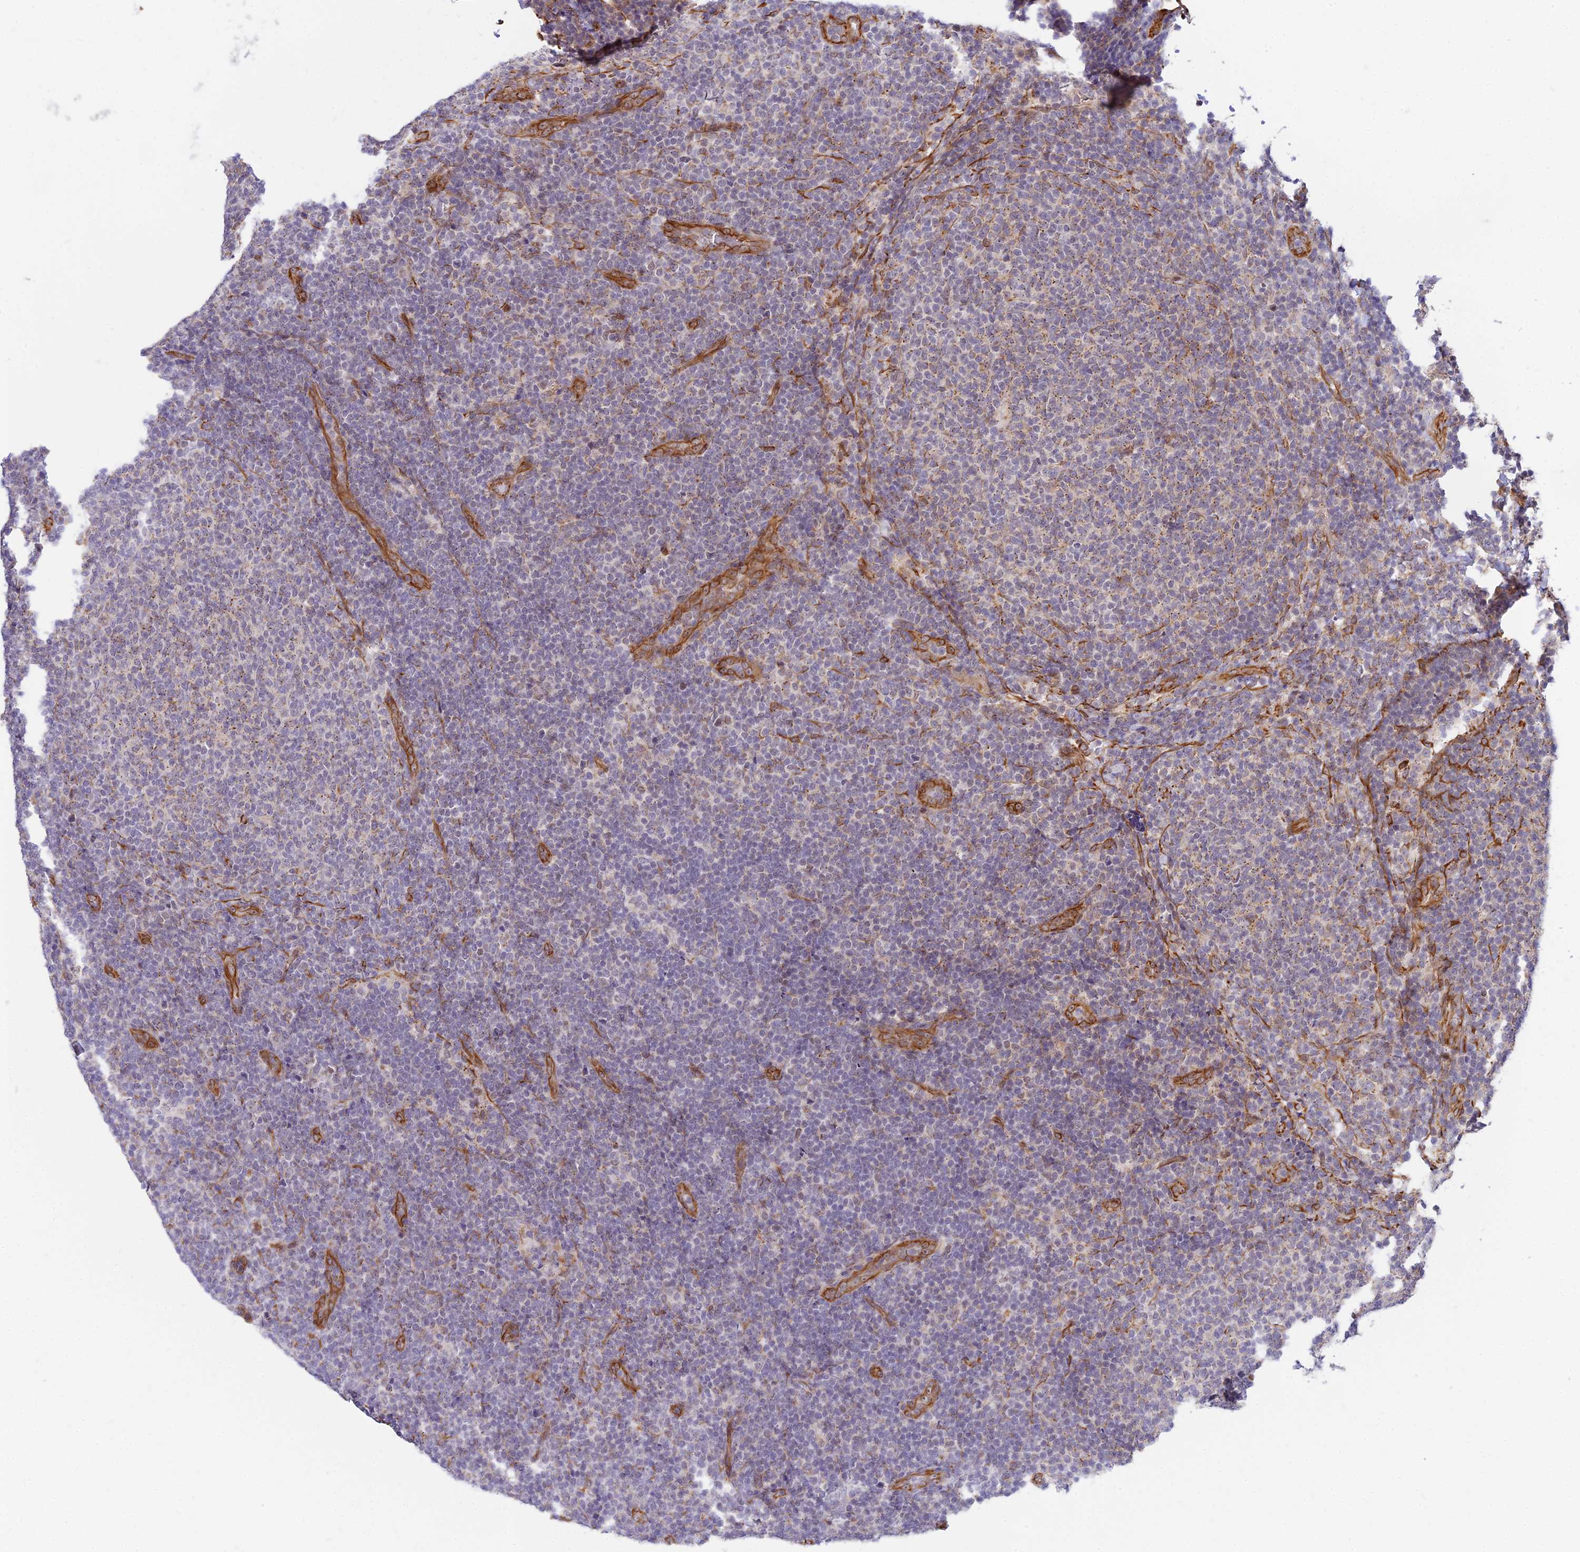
{"staining": {"intensity": "weak", "quantity": "25%-75%", "location": "cytoplasmic/membranous"}, "tissue": "lymphoma", "cell_type": "Tumor cells", "image_type": "cancer", "snomed": [{"axis": "morphology", "description": "Malignant lymphoma, non-Hodgkin's type, Low grade"}, {"axis": "topography", "description": "Lymph node"}], "caption": "A brown stain highlights weak cytoplasmic/membranous positivity of a protein in human lymphoma tumor cells.", "gene": "SAPCD2", "patient": {"sex": "male", "age": 66}}